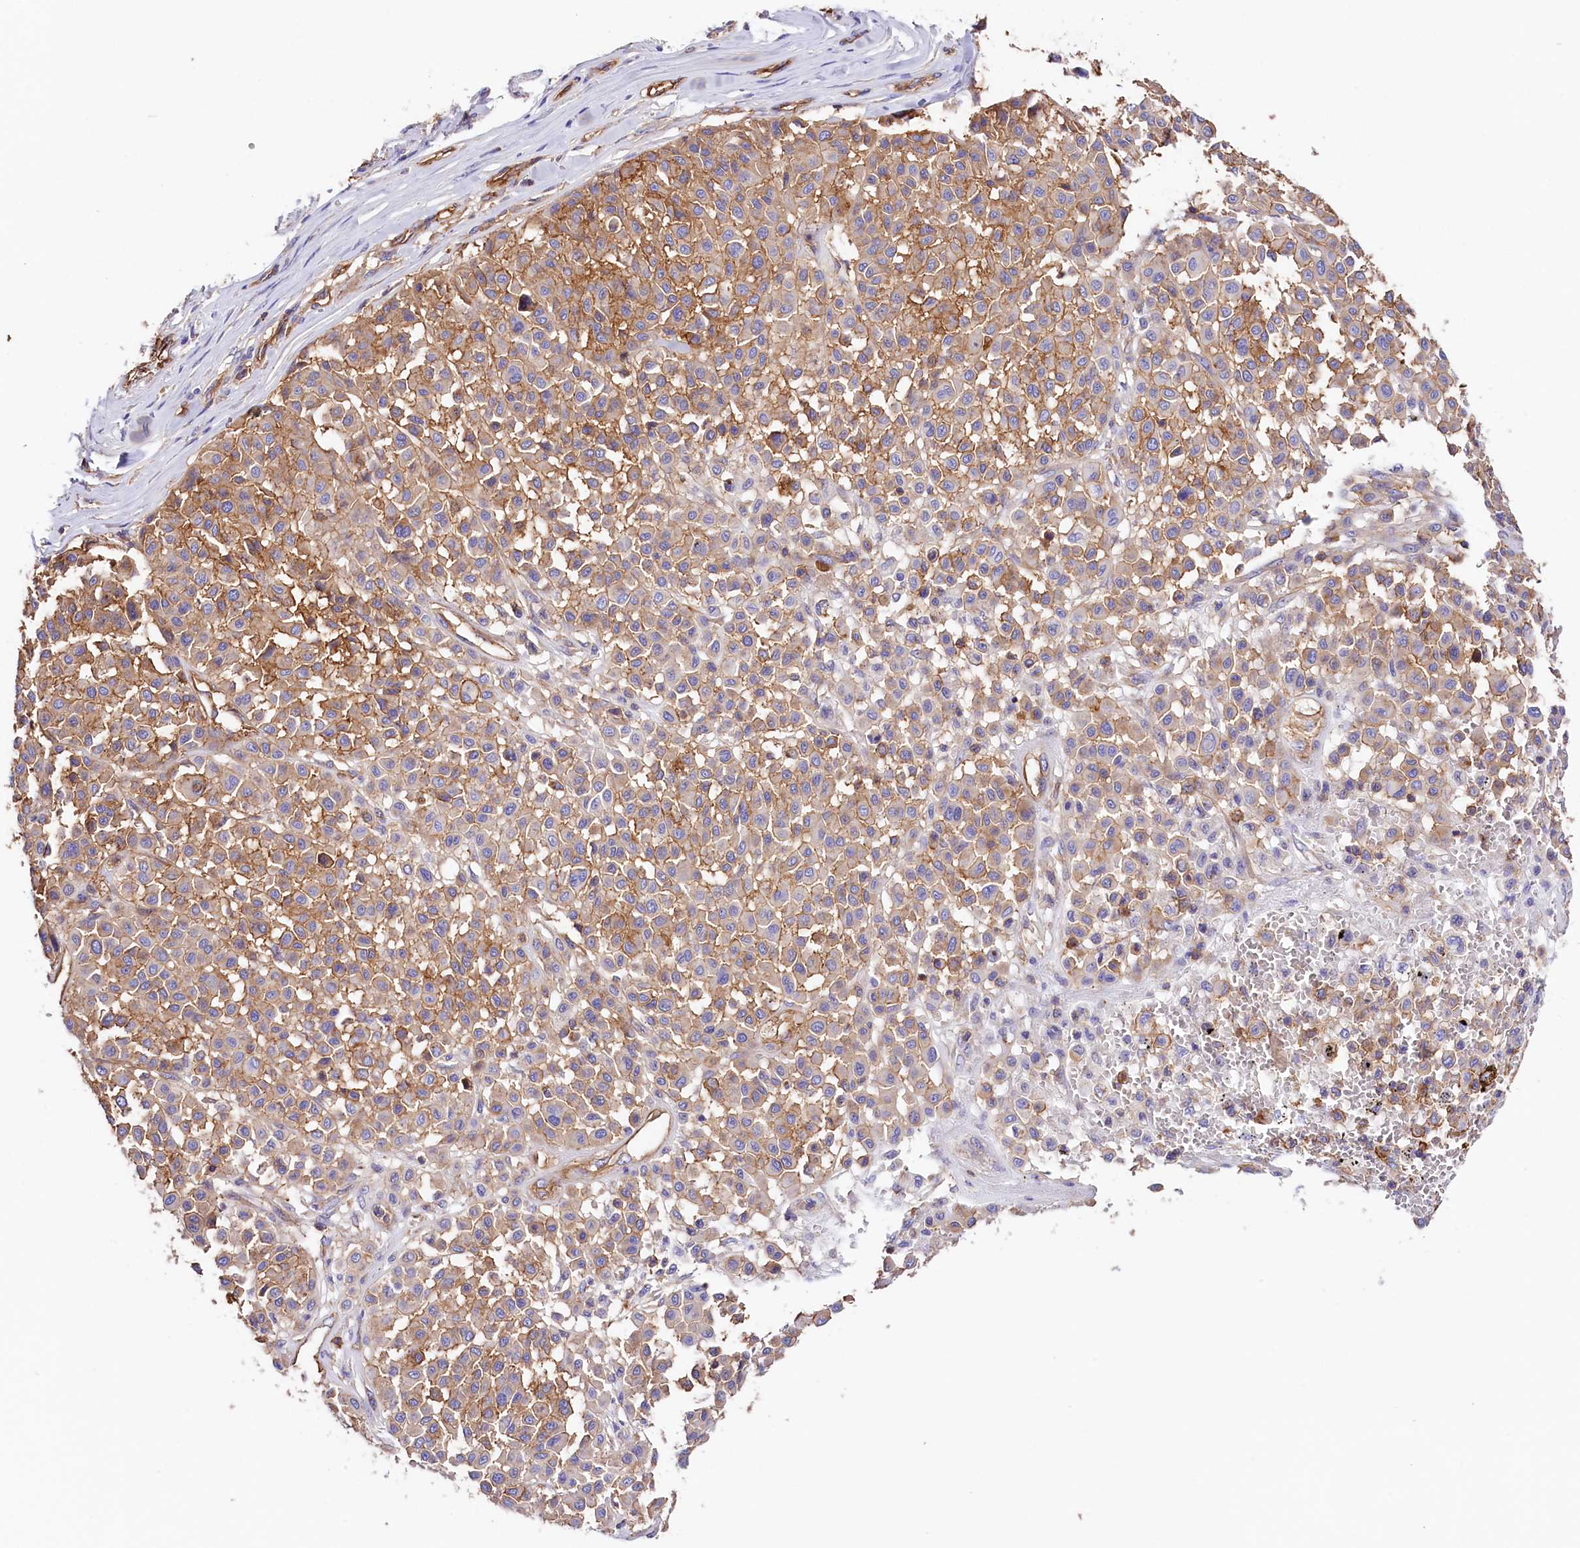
{"staining": {"intensity": "weak", "quantity": "<25%", "location": "cytoplasmic/membranous"}, "tissue": "melanoma", "cell_type": "Tumor cells", "image_type": "cancer", "snomed": [{"axis": "morphology", "description": "Malignant melanoma, Metastatic site"}, {"axis": "topography", "description": "Soft tissue"}], "caption": "A high-resolution micrograph shows immunohistochemistry (IHC) staining of melanoma, which shows no significant expression in tumor cells. The staining is performed using DAB brown chromogen with nuclei counter-stained in using hematoxylin.", "gene": "ATP2B4", "patient": {"sex": "male", "age": 41}}